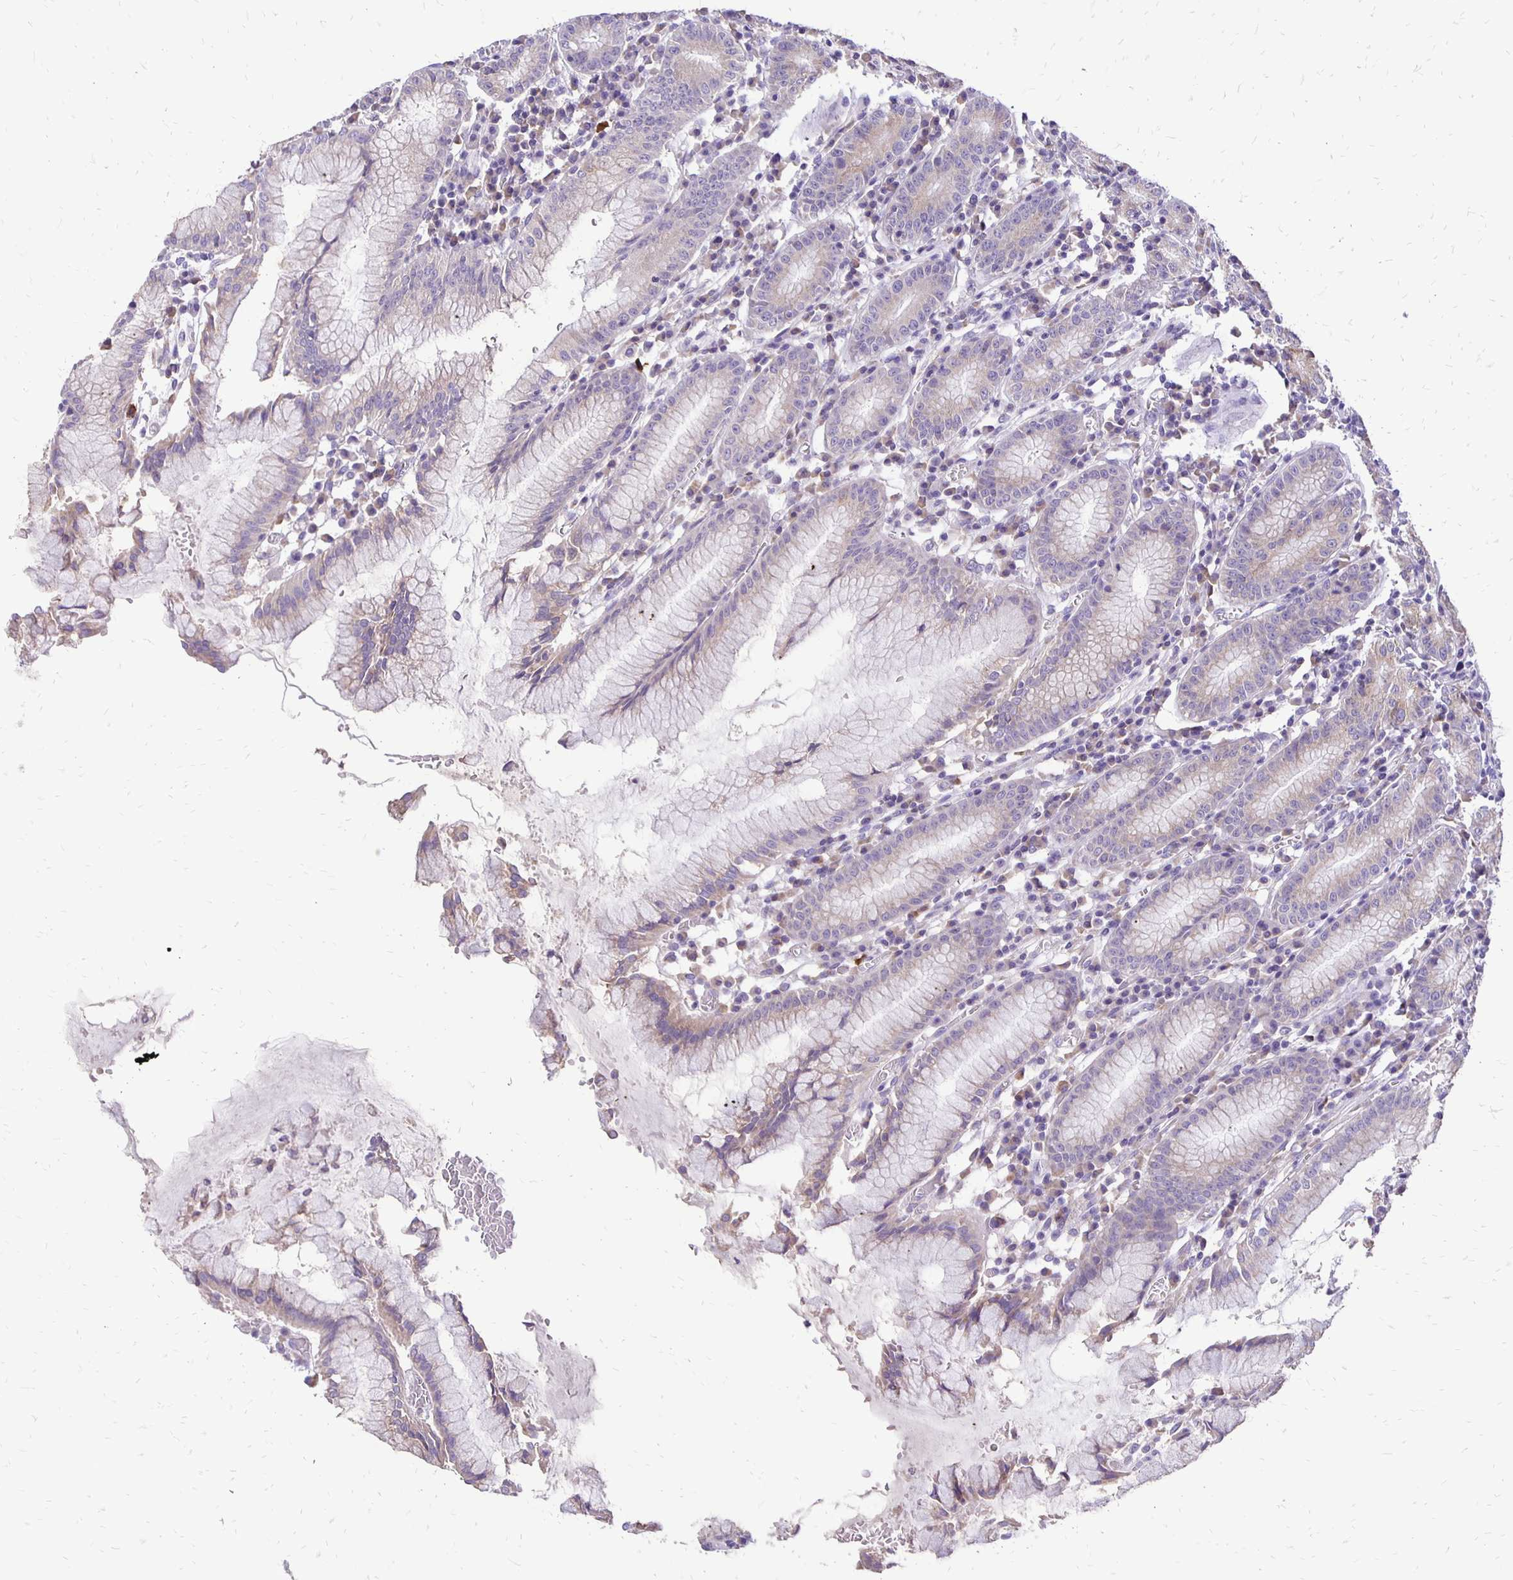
{"staining": {"intensity": "weak", "quantity": "25%-75%", "location": "cytoplasmic/membranous"}, "tissue": "stomach", "cell_type": "Glandular cells", "image_type": "normal", "snomed": [{"axis": "morphology", "description": "Normal tissue, NOS"}, {"axis": "topography", "description": "Stomach"}], "caption": "Protein expression by immunohistochemistry shows weak cytoplasmic/membranous expression in approximately 25%-75% of glandular cells in normal stomach. (DAB IHC, brown staining for protein, blue staining for nuclei).", "gene": "ANKRD45", "patient": {"sex": "male", "age": 55}}